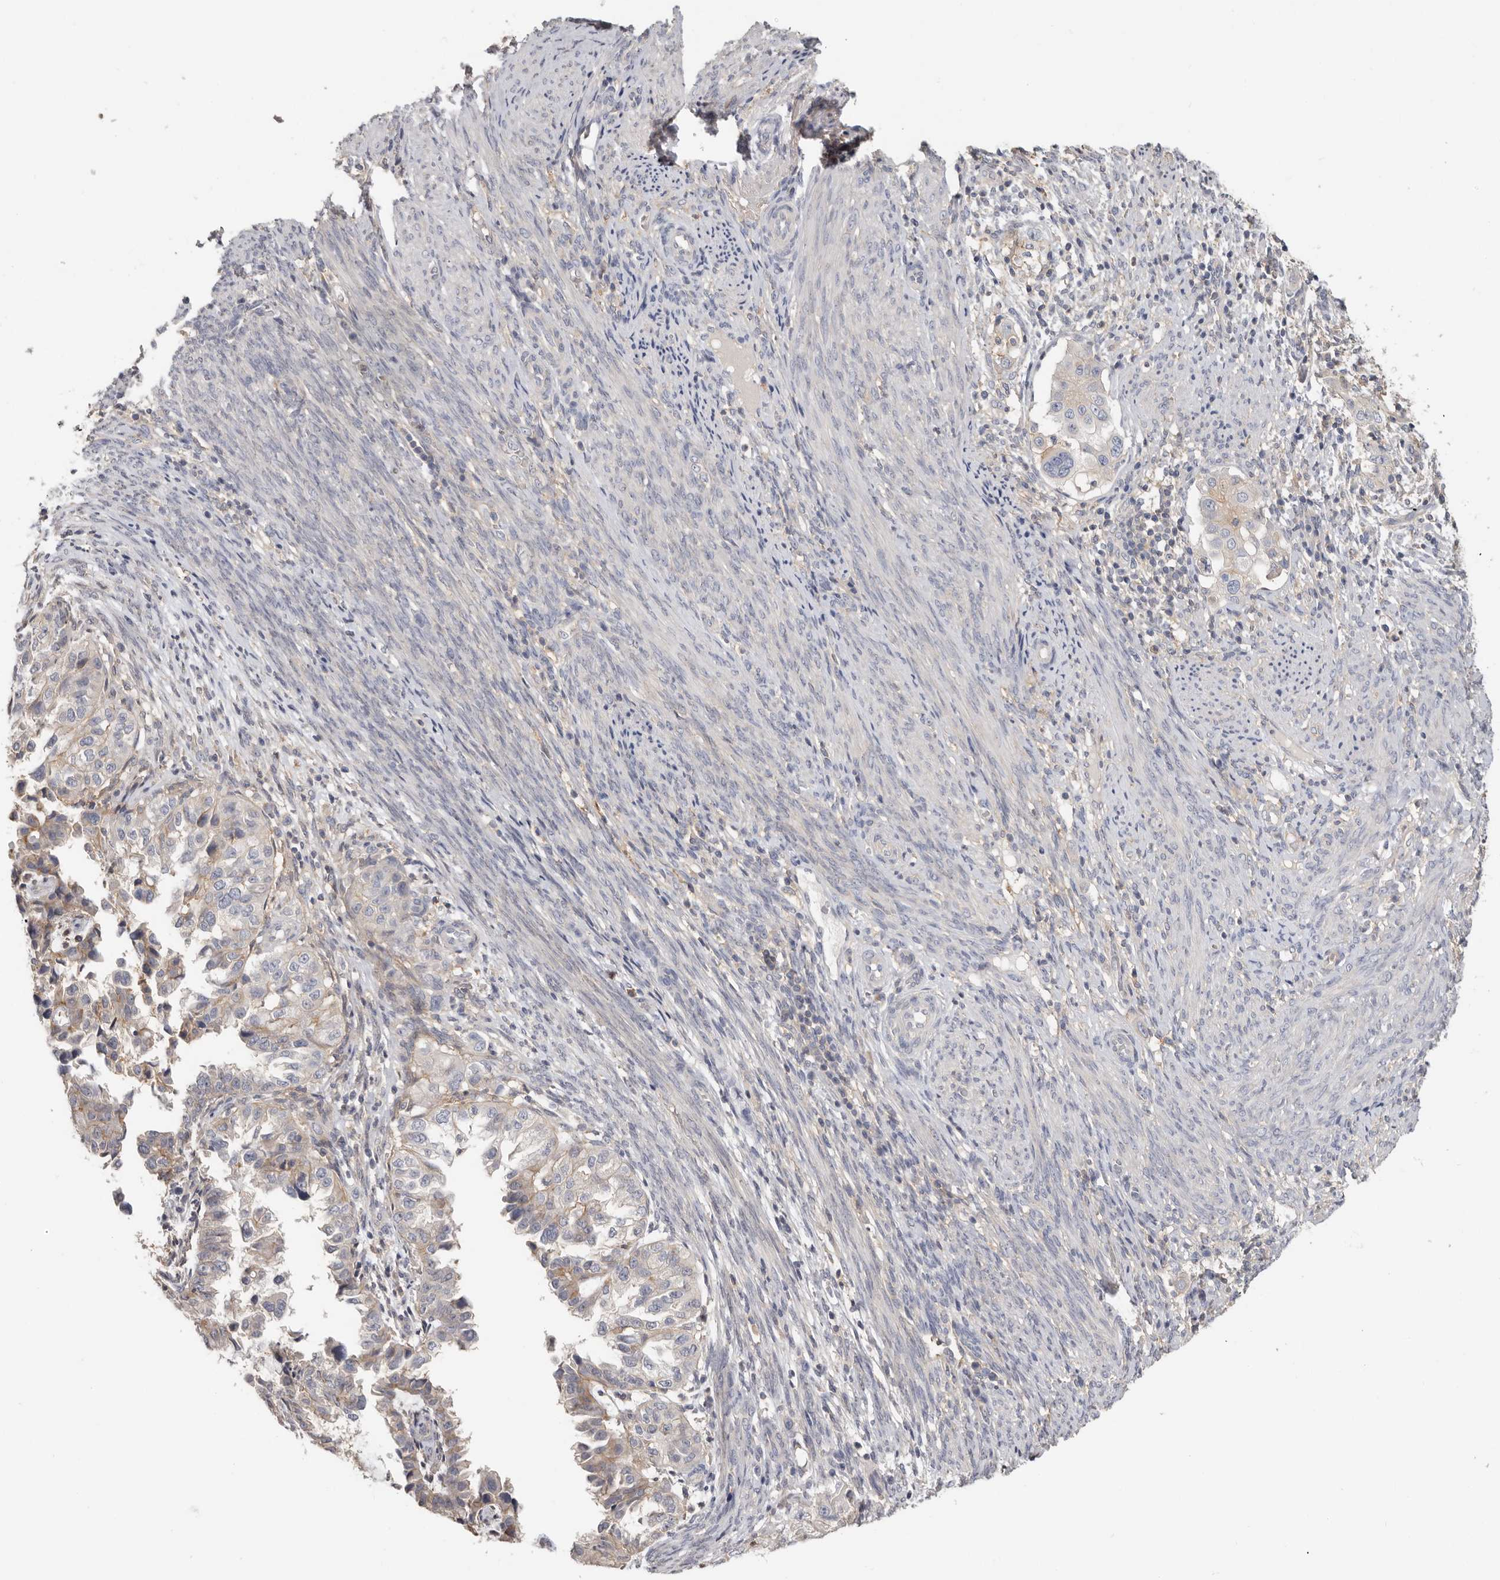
{"staining": {"intensity": "weak", "quantity": "25%-75%", "location": "cytoplasmic/membranous"}, "tissue": "endometrial cancer", "cell_type": "Tumor cells", "image_type": "cancer", "snomed": [{"axis": "morphology", "description": "Adenocarcinoma, NOS"}, {"axis": "topography", "description": "Endometrium"}], "caption": "This image exhibits immunohistochemistry (IHC) staining of human endometrial cancer, with low weak cytoplasmic/membranous positivity in about 25%-75% of tumor cells.", "gene": "WDTC1", "patient": {"sex": "female", "age": 85}}